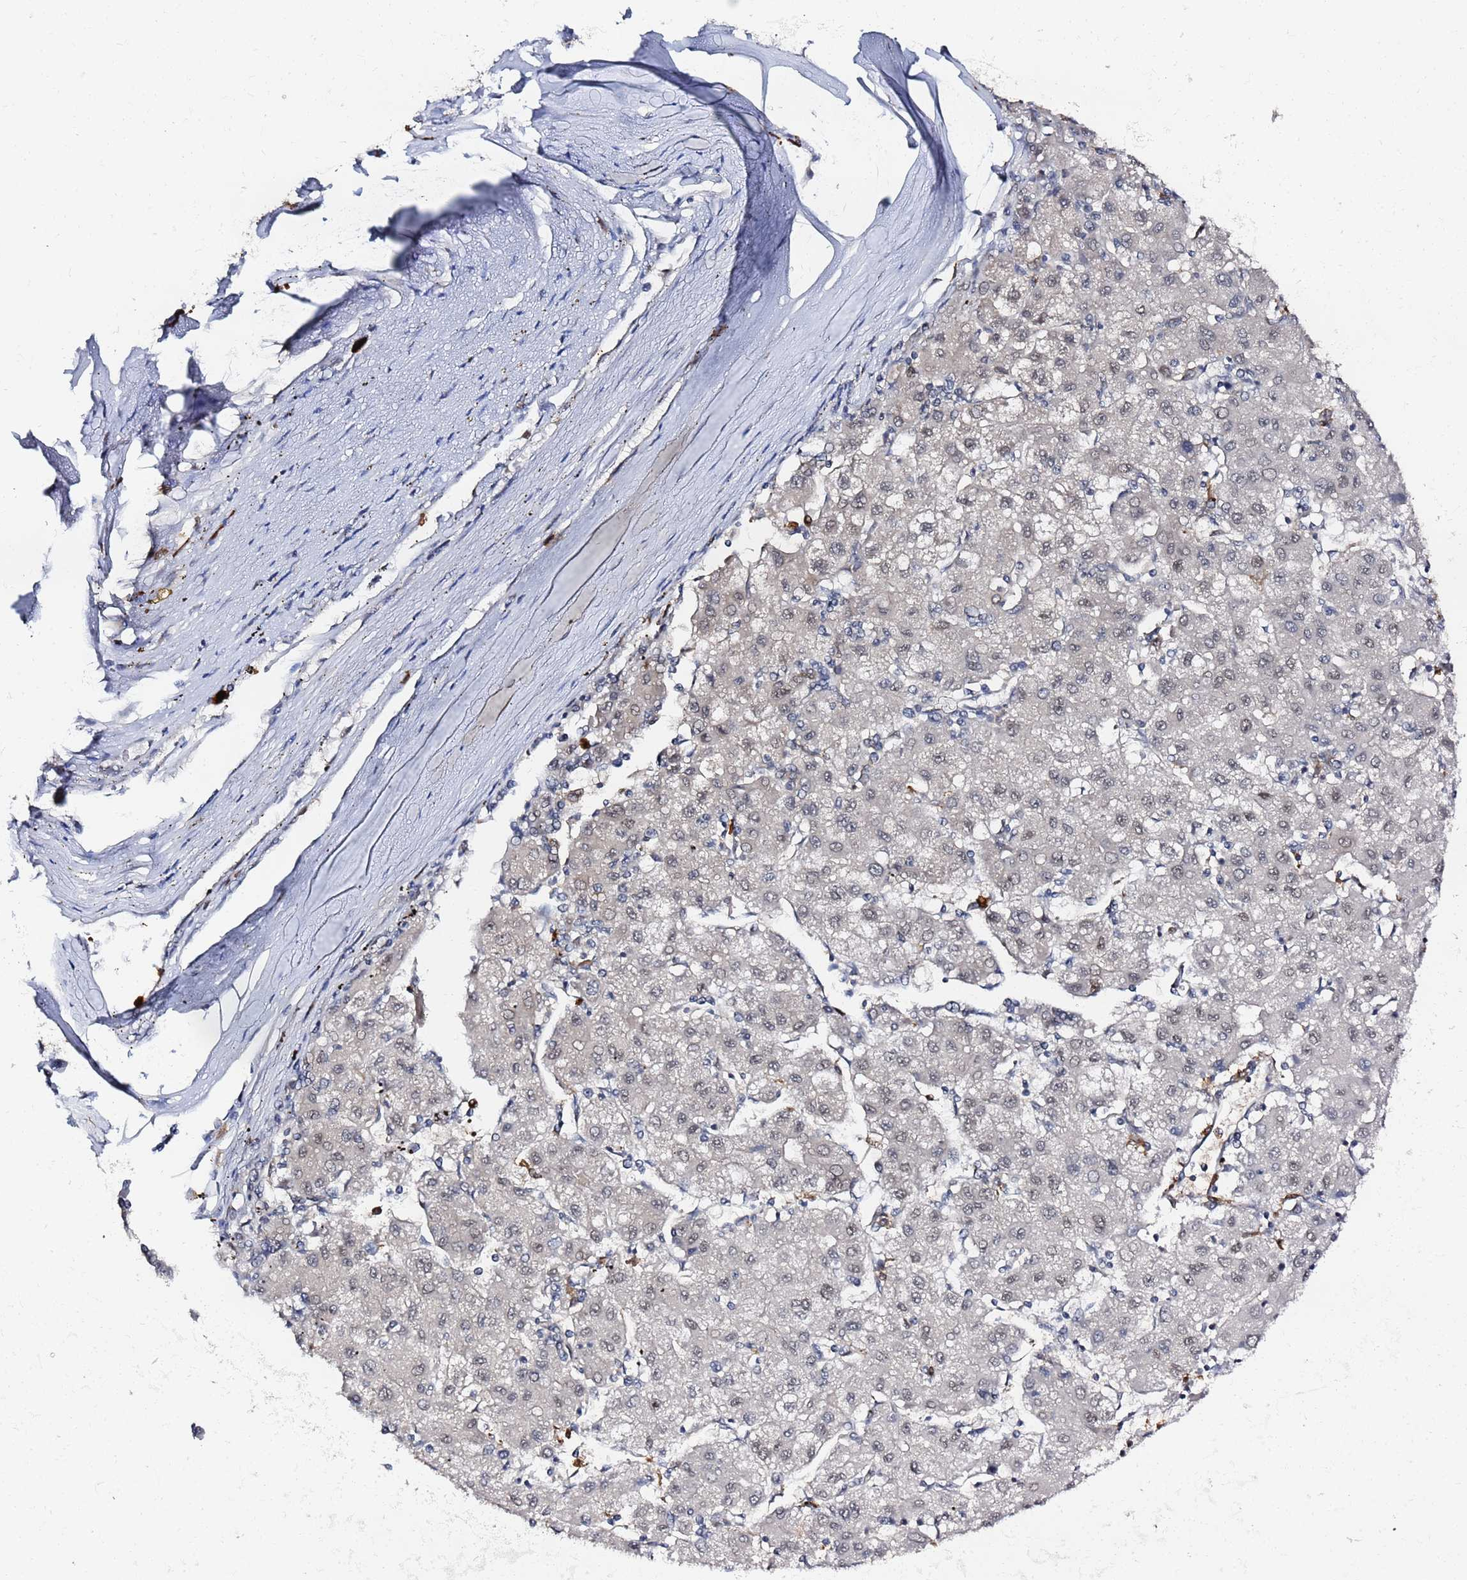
{"staining": {"intensity": "weak", "quantity": ">75%", "location": "nuclear"}, "tissue": "liver cancer", "cell_type": "Tumor cells", "image_type": "cancer", "snomed": [{"axis": "morphology", "description": "Carcinoma, Hepatocellular, NOS"}, {"axis": "topography", "description": "Liver"}], "caption": "A brown stain labels weak nuclear positivity of a protein in human liver hepatocellular carcinoma tumor cells.", "gene": "MTCL1", "patient": {"sex": "male", "age": 72}}